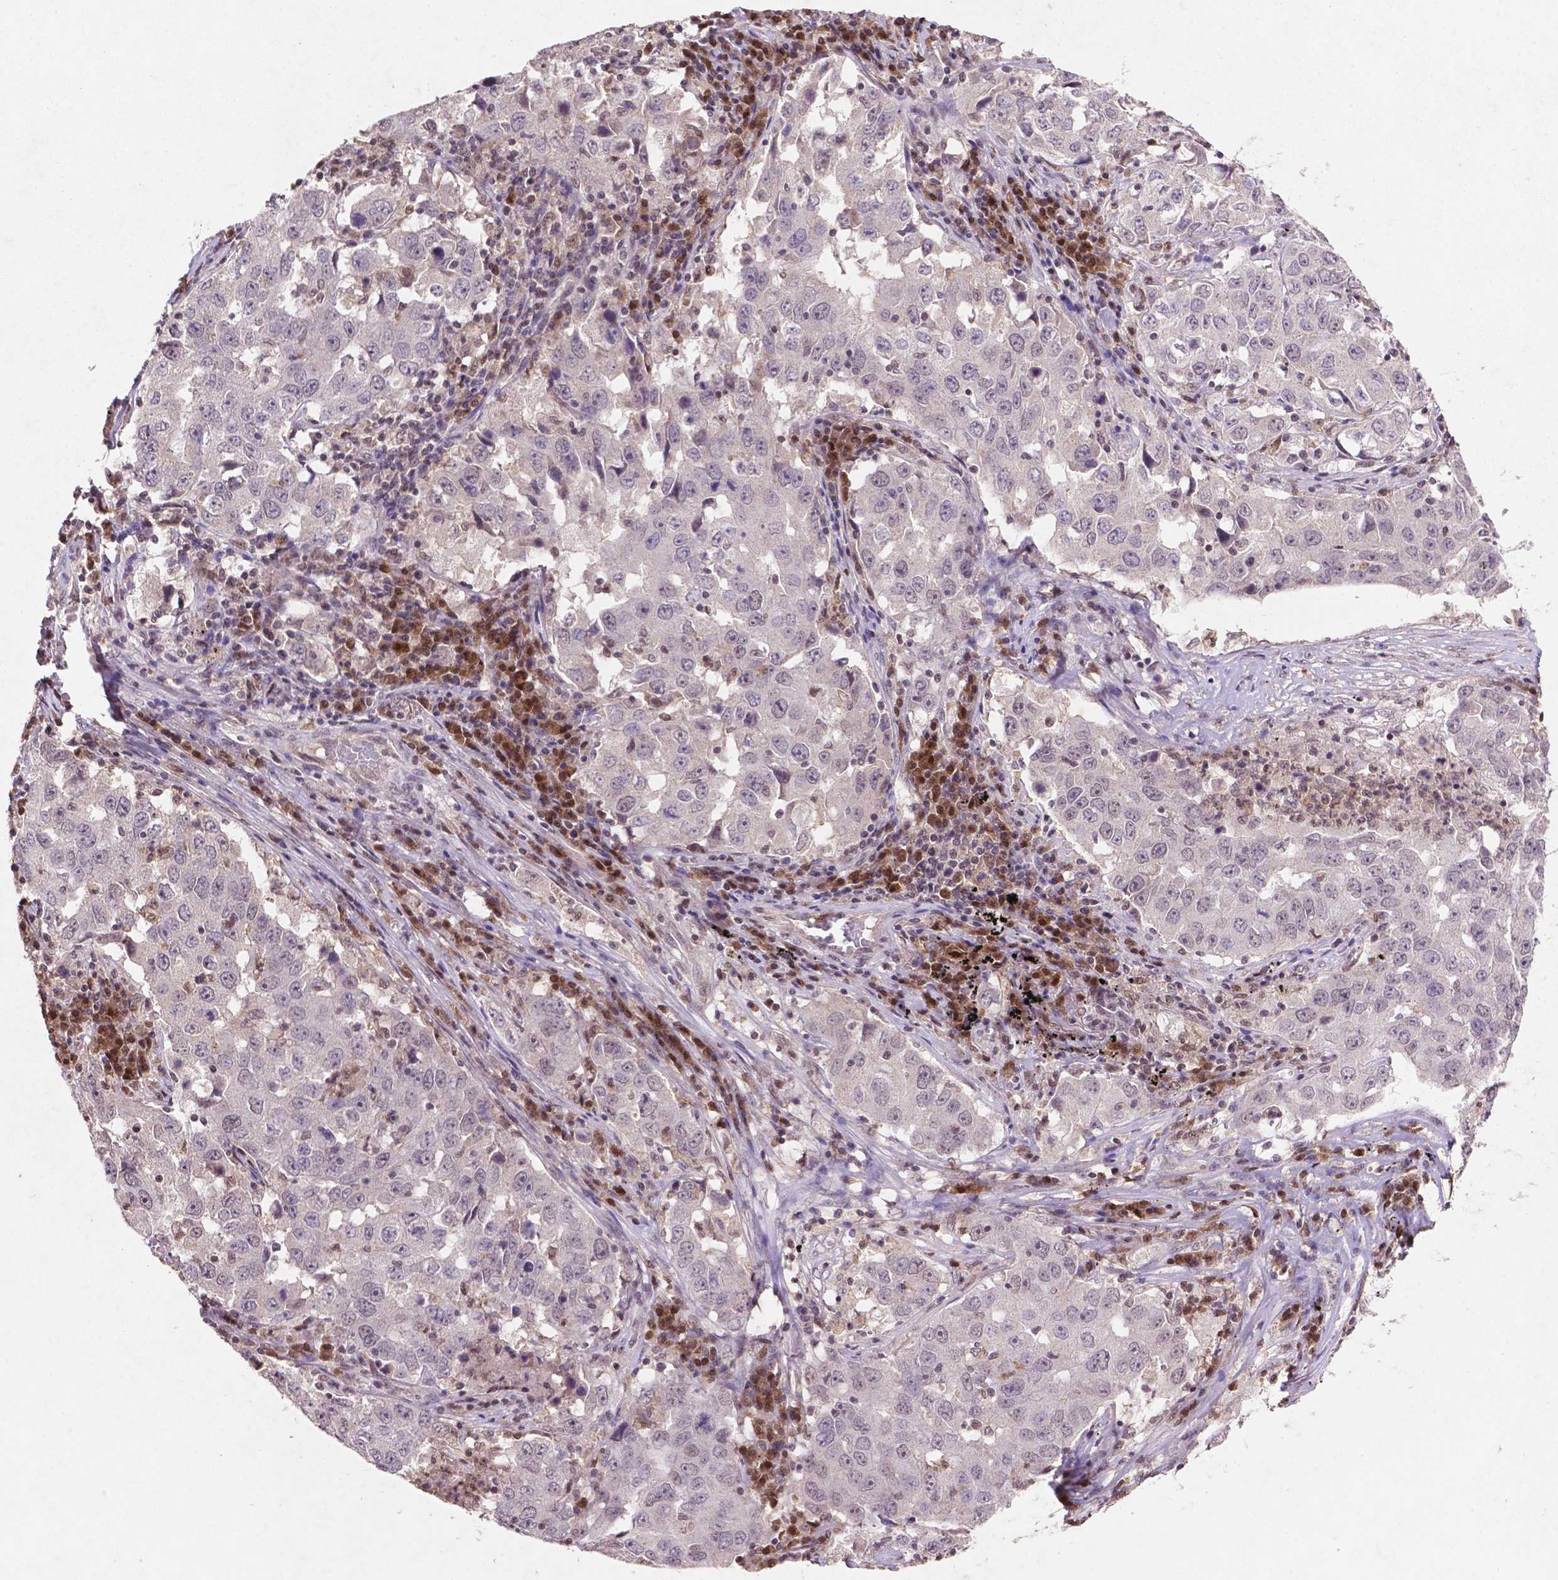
{"staining": {"intensity": "negative", "quantity": "none", "location": "none"}, "tissue": "lung cancer", "cell_type": "Tumor cells", "image_type": "cancer", "snomed": [{"axis": "morphology", "description": "Adenocarcinoma, NOS"}, {"axis": "topography", "description": "Lung"}], "caption": "Image shows no significant protein expression in tumor cells of lung adenocarcinoma. (Stains: DAB (3,3'-diaminobenzidine) immunohistochemistry with hematoxylin counter stain, Microscopy: brightfield microscopy at high magnification).", "gene": "GLRX", "patient": {"sex": "male", "age": 73}}